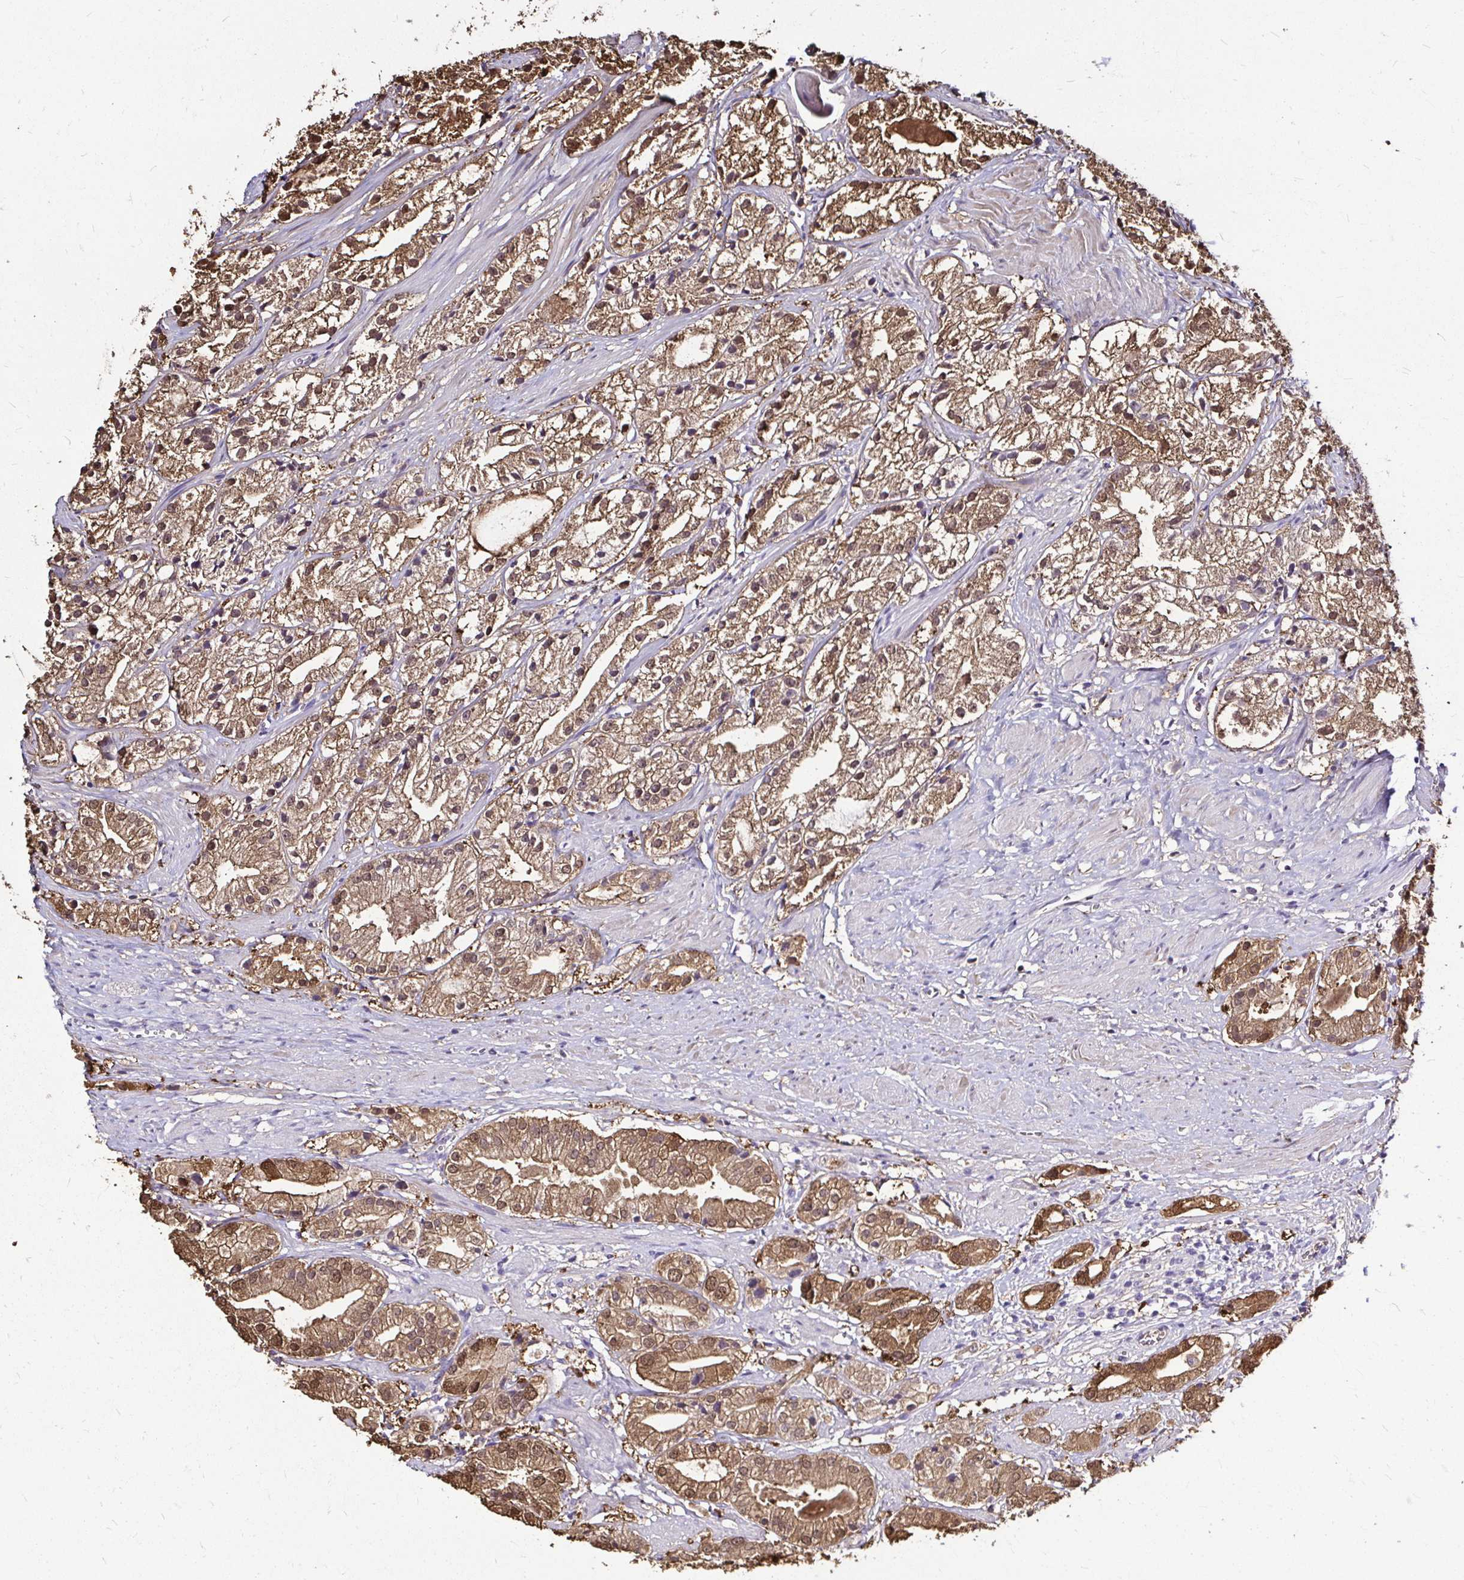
{"staining": {"intensity": "moderate", "quantity": ">75%", "location": "cytoplasmic/membranous,nuclear"}, "tissue": "prostate cancer", "cell_type": "Tumor cells", "image_type": "cancer", "snomed": [{"axis": "morphology", "description": "Adenocarcinoma, Low grade"}, {"axis": "topography", "description": "Prostate"}], "caption": "Immunohistochemical staining of adenocarcinoma (low-grade) (prostate) exhibits medium levels of moderate cytoplasmic/membranous and nuclear protein staining in approximately >75% of tumor cells.", "gene": "IDH1", "patient": {"sex": "male", "age": 69}}